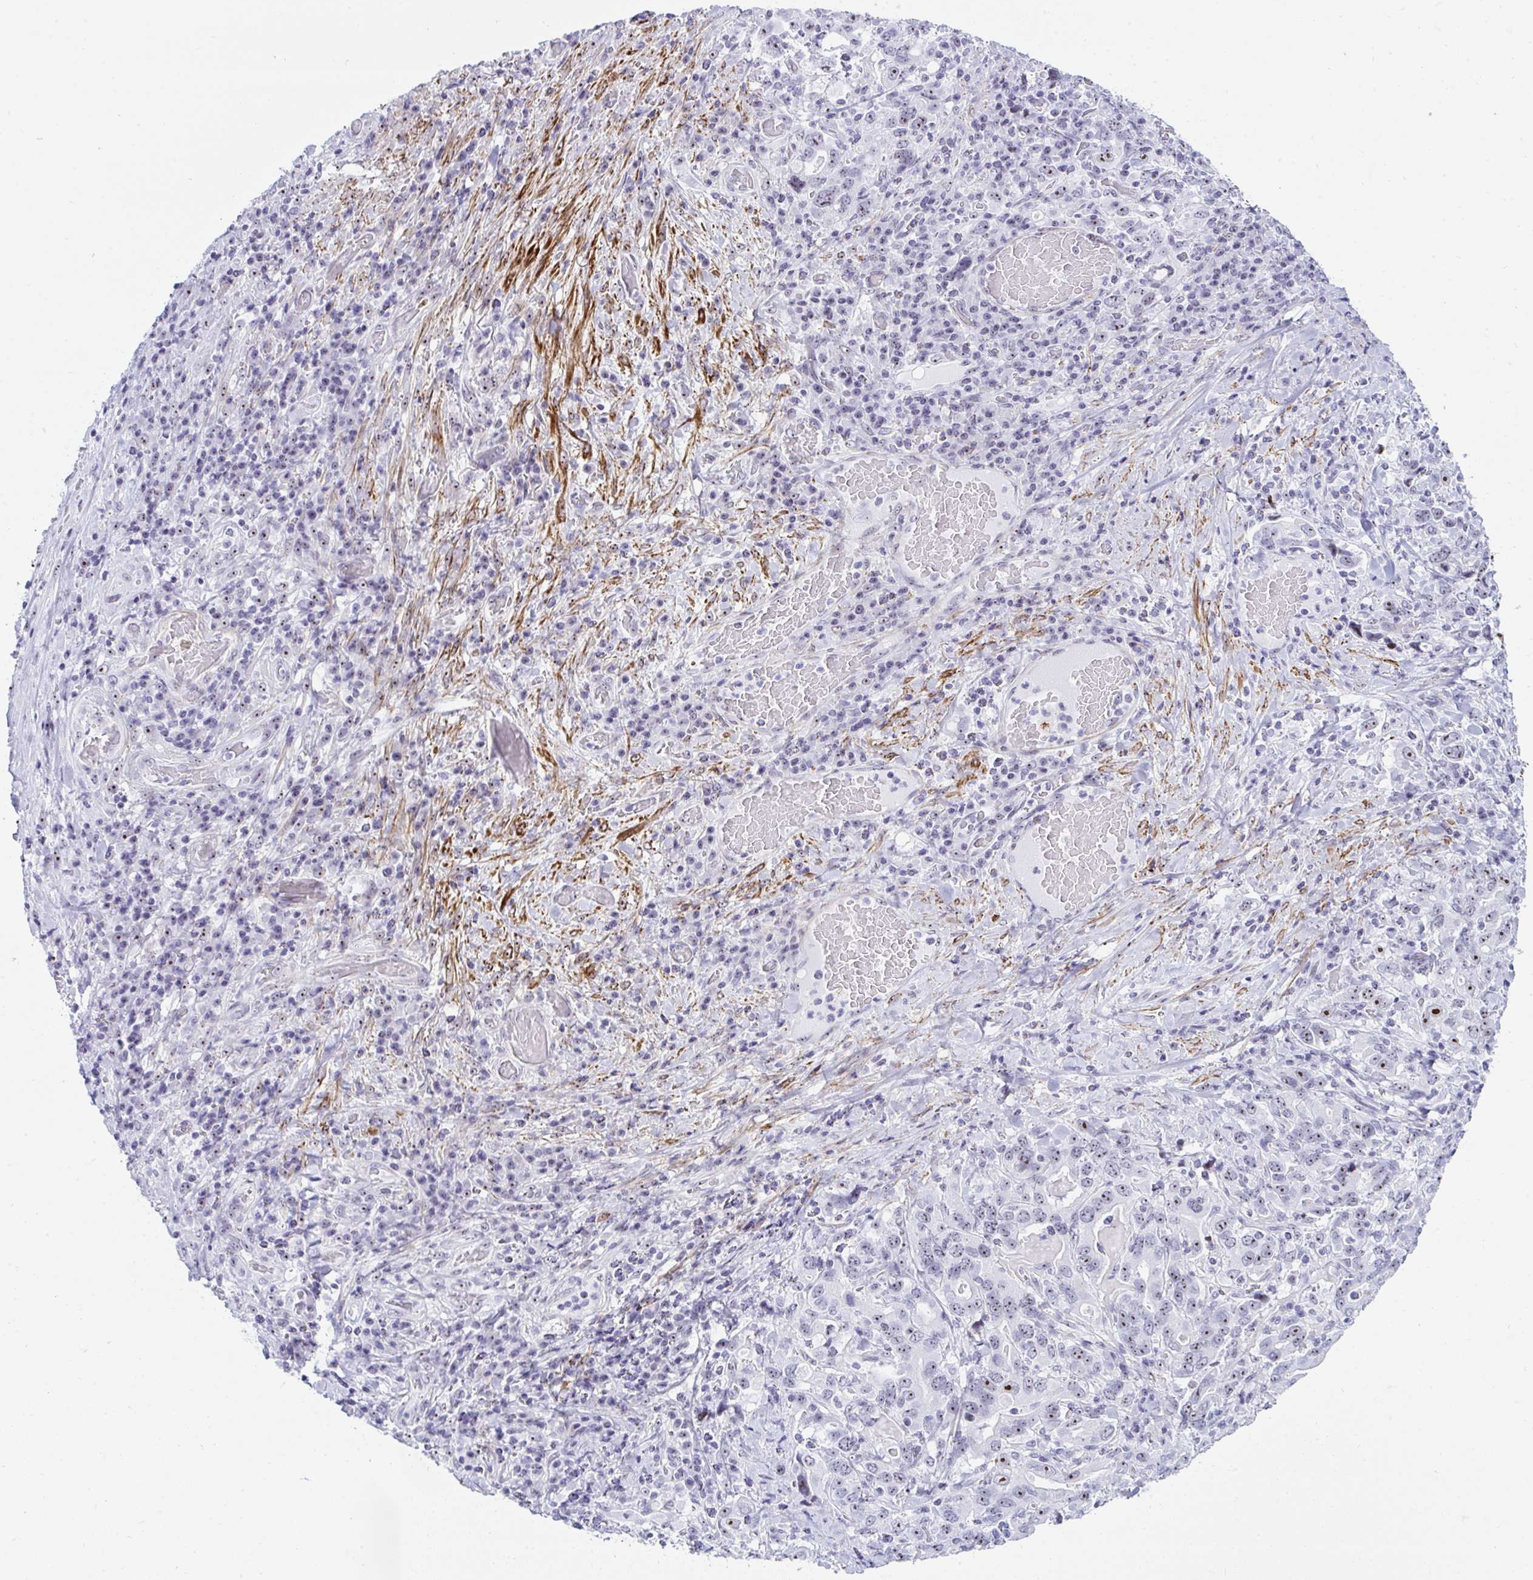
{"staining": {"intensity": "weak", "quantity": ">75%", "location": "nuclear"}, "tissue": "stomach cancer", "cell_type": "Tumor cells", "image_type": "cancer", "snomed": [{"axis": "morphology", "description": "Adenocarcinoma, NOS"}, {"axis": "topography", "description": "Stomach, upper"}, {"axis": "topography", "description": "Stomach"}], "caption": "There is low levels of weak nuclear expression in tumor cells of adenocarcinoma (stomach), as demonstrated by immunohistochemical staining (brown color).", "gene": "NOP10", "patient": {"sex": "male", "age": 62}}